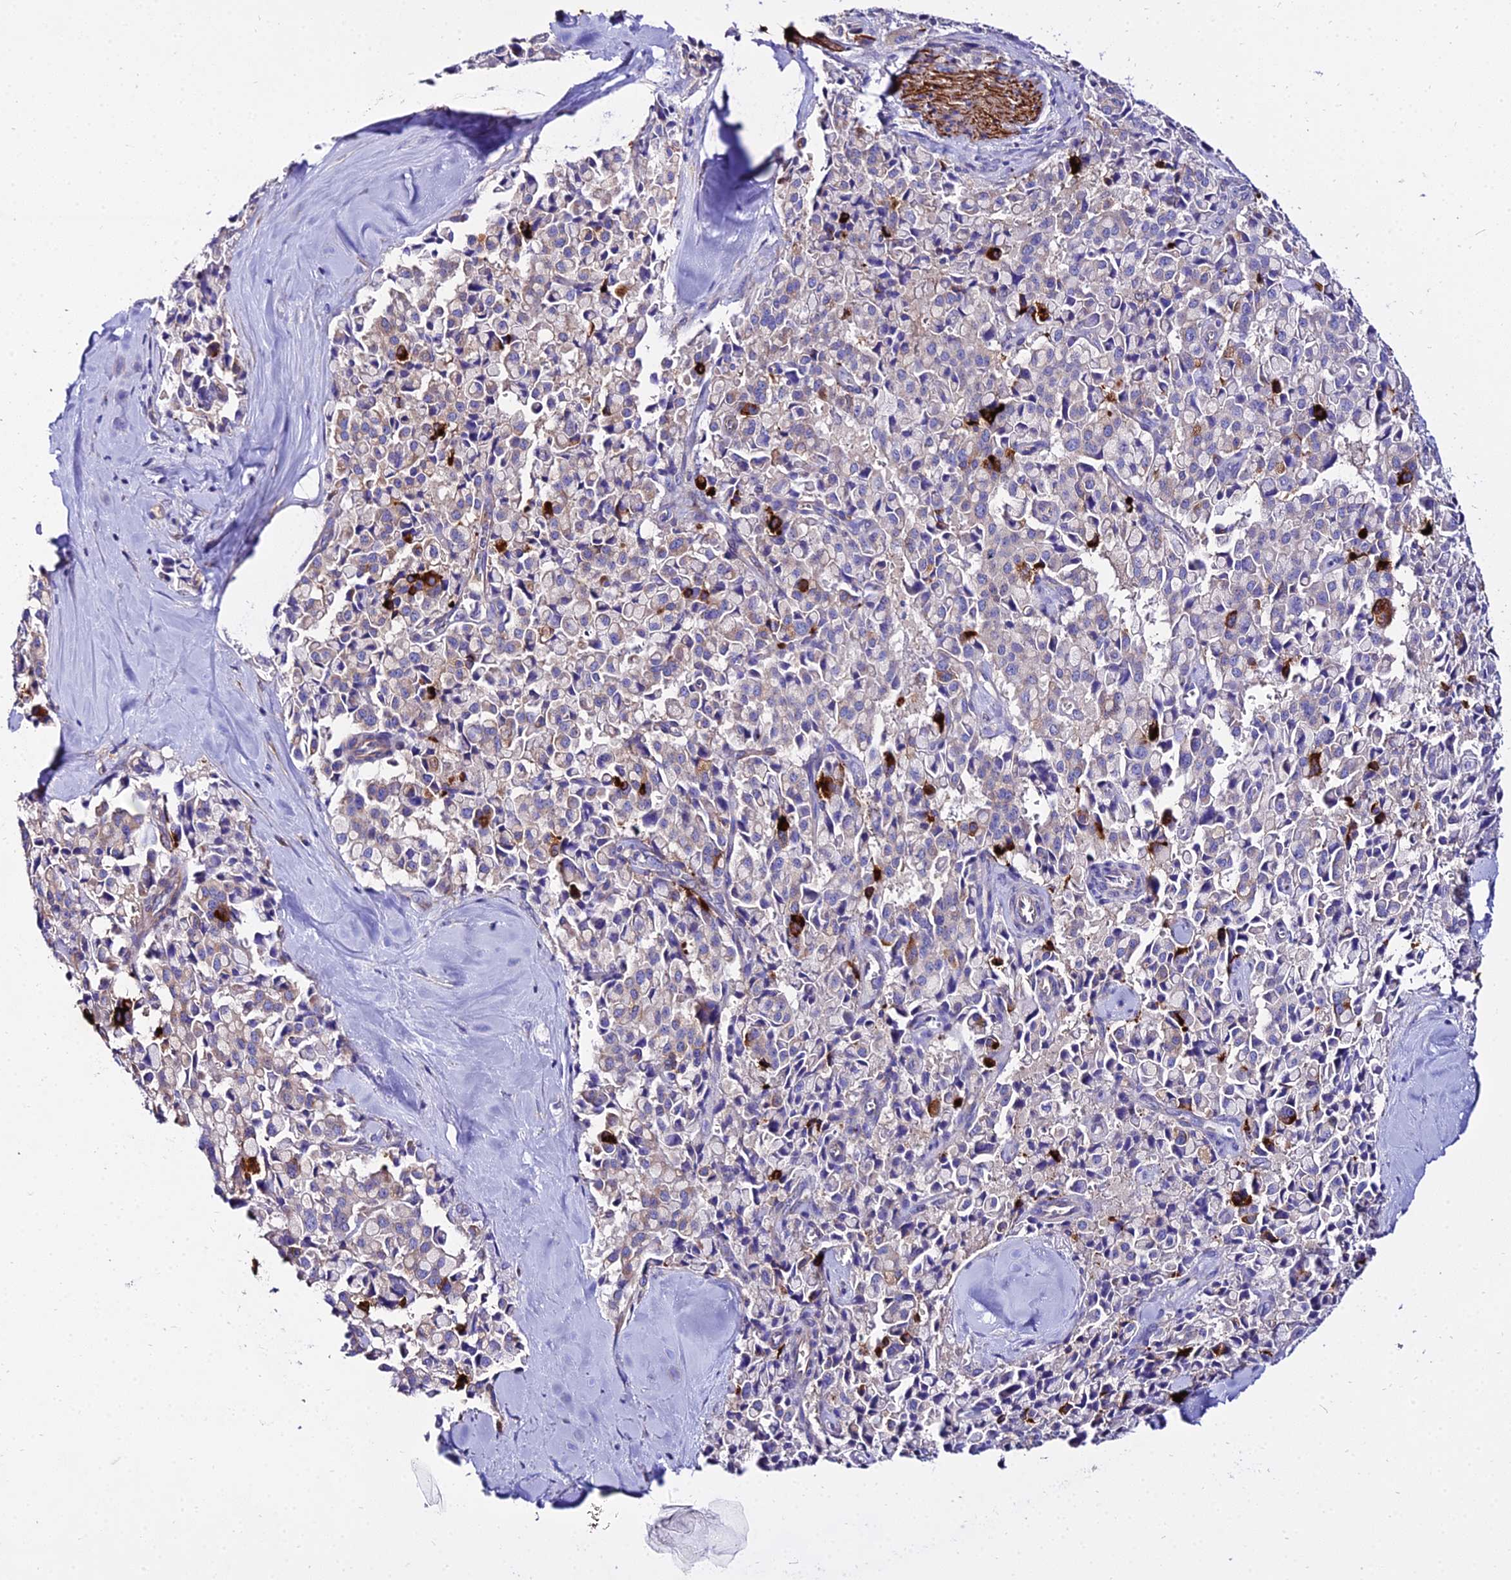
{"staining": {"intensity": "strong", "quantity": "<25%", "location": "cytoplasmic/membranous"}, "tissue": "pancreatic cancer", "cell_type": "Tumor cells", "image_type": "cancer", "snomed": [{"axis": "morphology", "description": "Adenocarcinoma, NOS"}, {"axis": "topography", "description": "Pancreas"}], "caption": "Brown immunohistochemical staining in human pancreatic cancer shows strong cytoplasmic/membranous staining in approximately <25% of tumor cells.", "gene": "TUBA3D", "patient": {"sex": "male", "age": 65}}